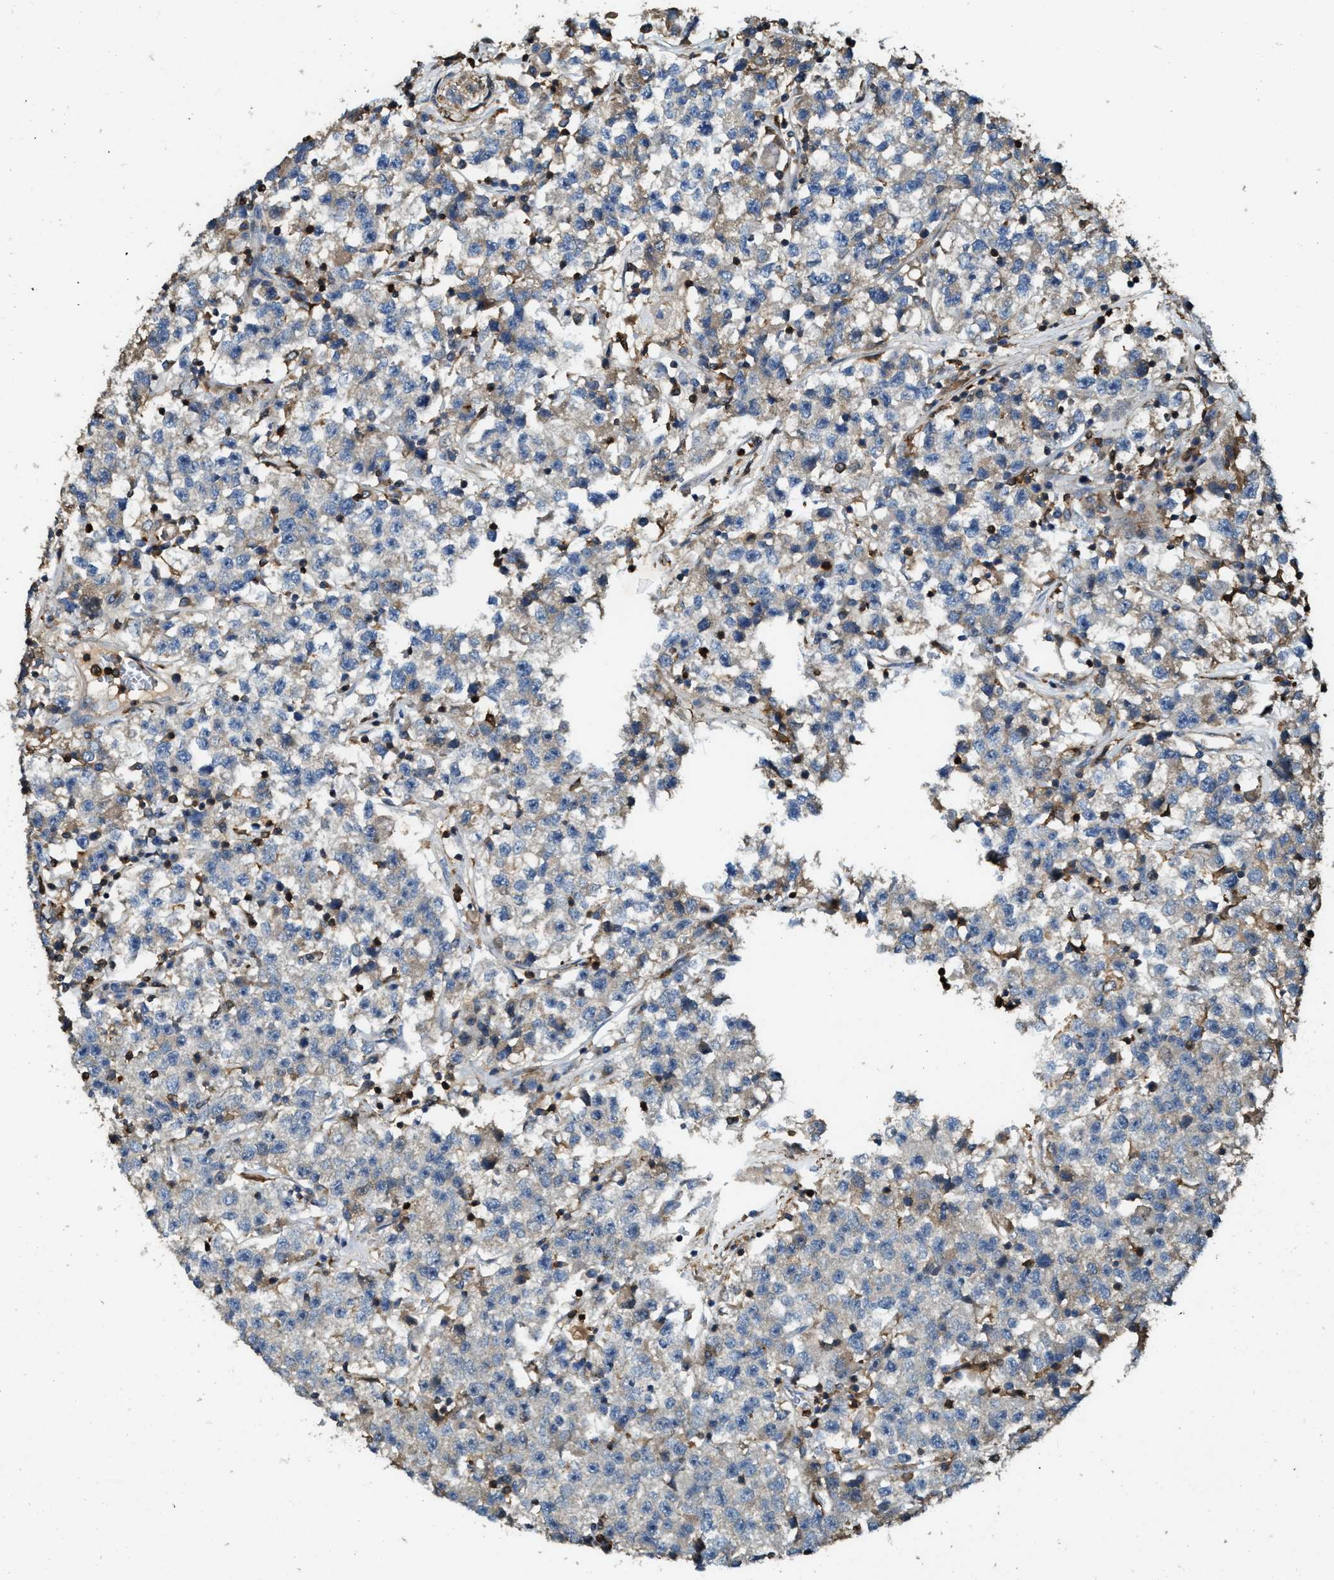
{"staining": {"intensity": "negative", "quantity": "none", "location": "none"}, "tissue": "testis cancer", "cell_type": "Tumor cells", "image_type": "cancer", "snomed": [{"axis": "morphology", "description": "Seminoma, NOS"}, {"axis": "topography", "description": "Testis"}], "caption": "This is an immunohistochemistry histopathology image of human seminoma (testis). There is no positivity in tumor cells.", "gene": "SERPINB5", "patient": {"sex": "male", "age": 22}}